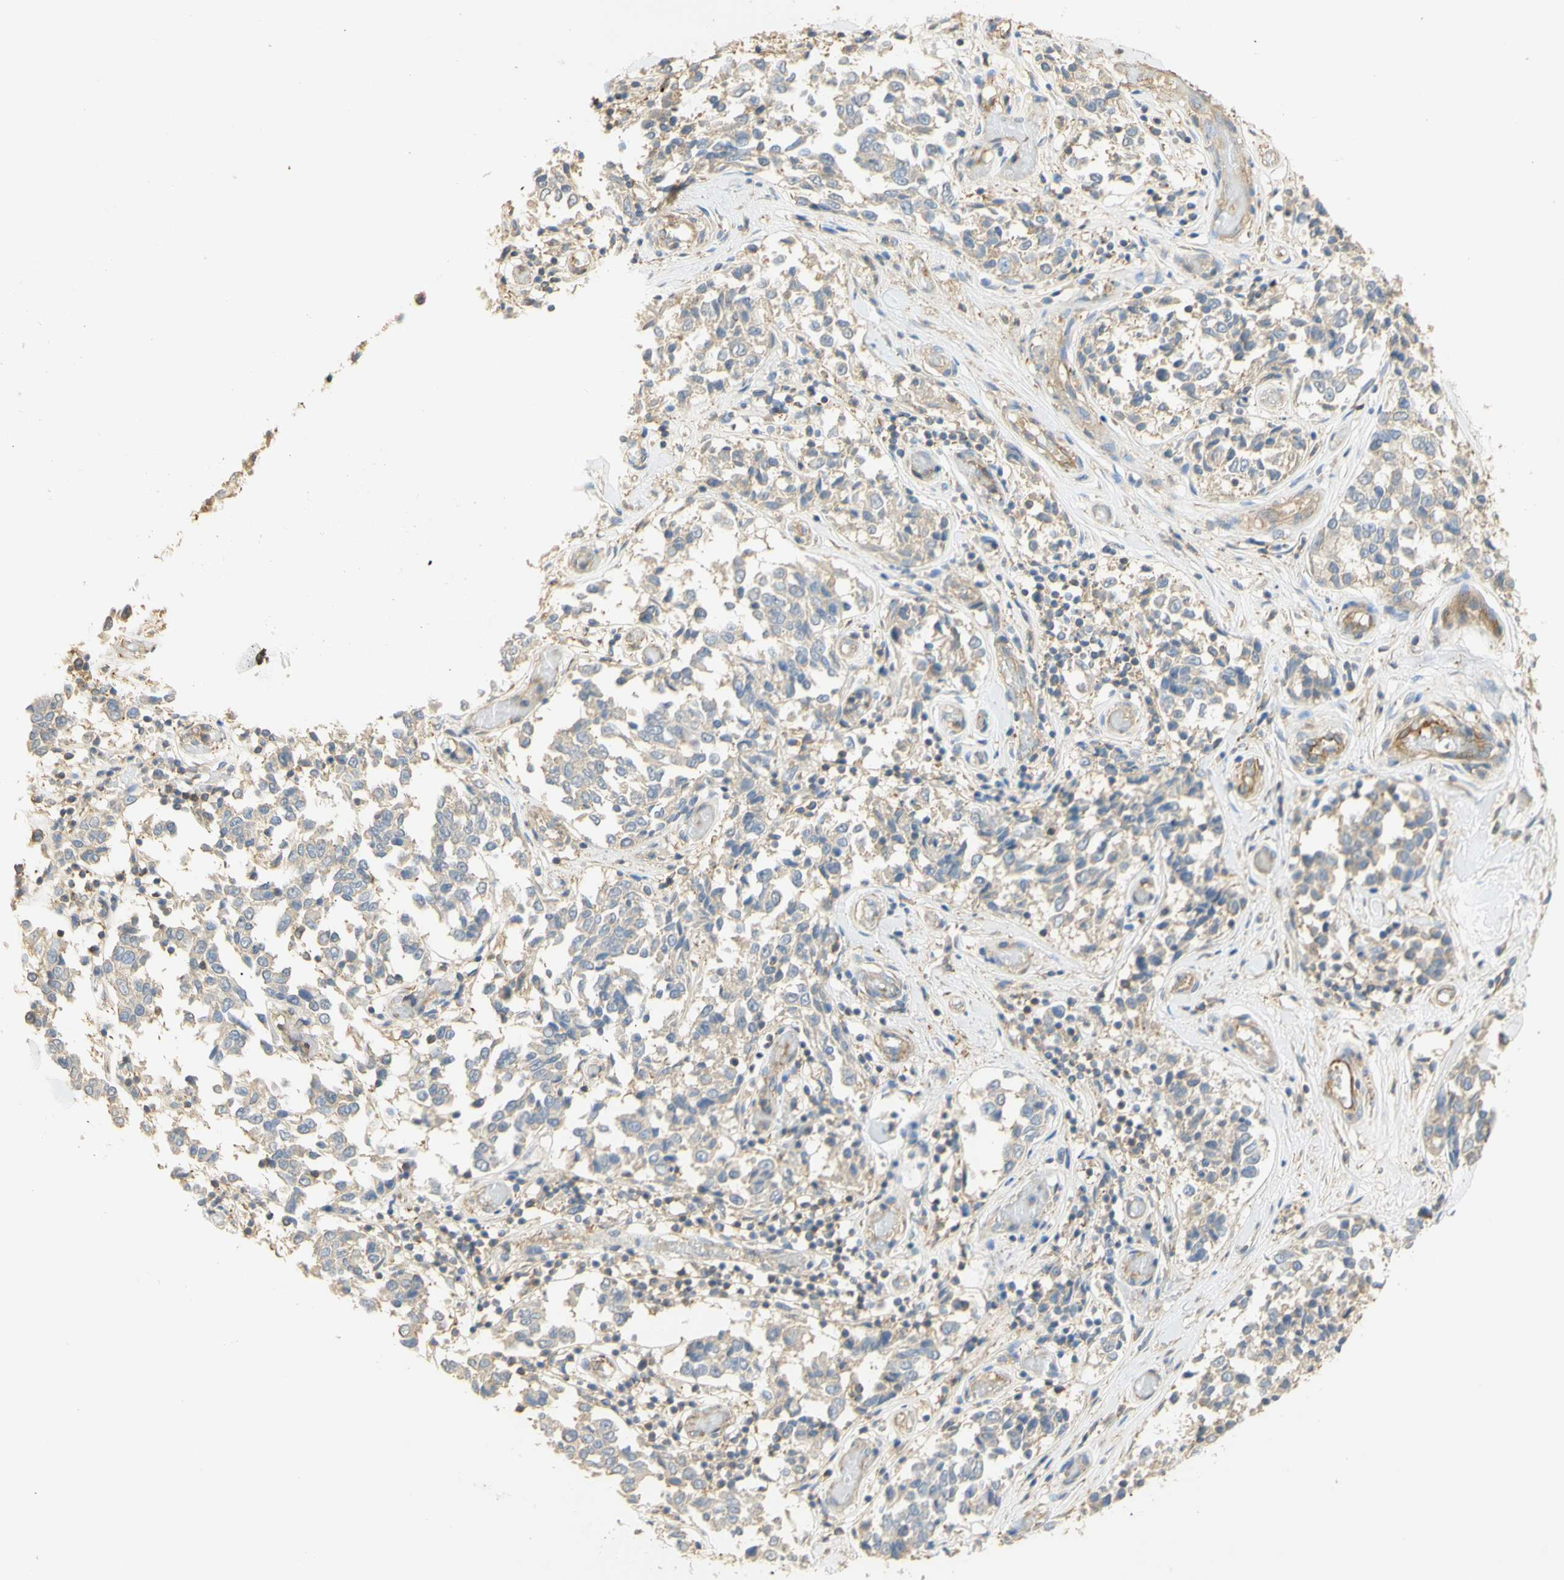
{"staining": {"intensity": "negative", "quantity": "none", "location": "none"}, "tissue": "melanoma", "cell_type": "Tumor cells", "image_type": "cancer", "snomed": [{"axis": "morphology", "description": "Malignant melanoma, NOS"}, {"axis": "topography", "description": "Skin"}], "caption": "Malignant melanoma was stained to show a protein in brown. There is no significant expression in tumor cells.", "gene": "KCNE4", "patient": {"sex": "female", "age": 64}}